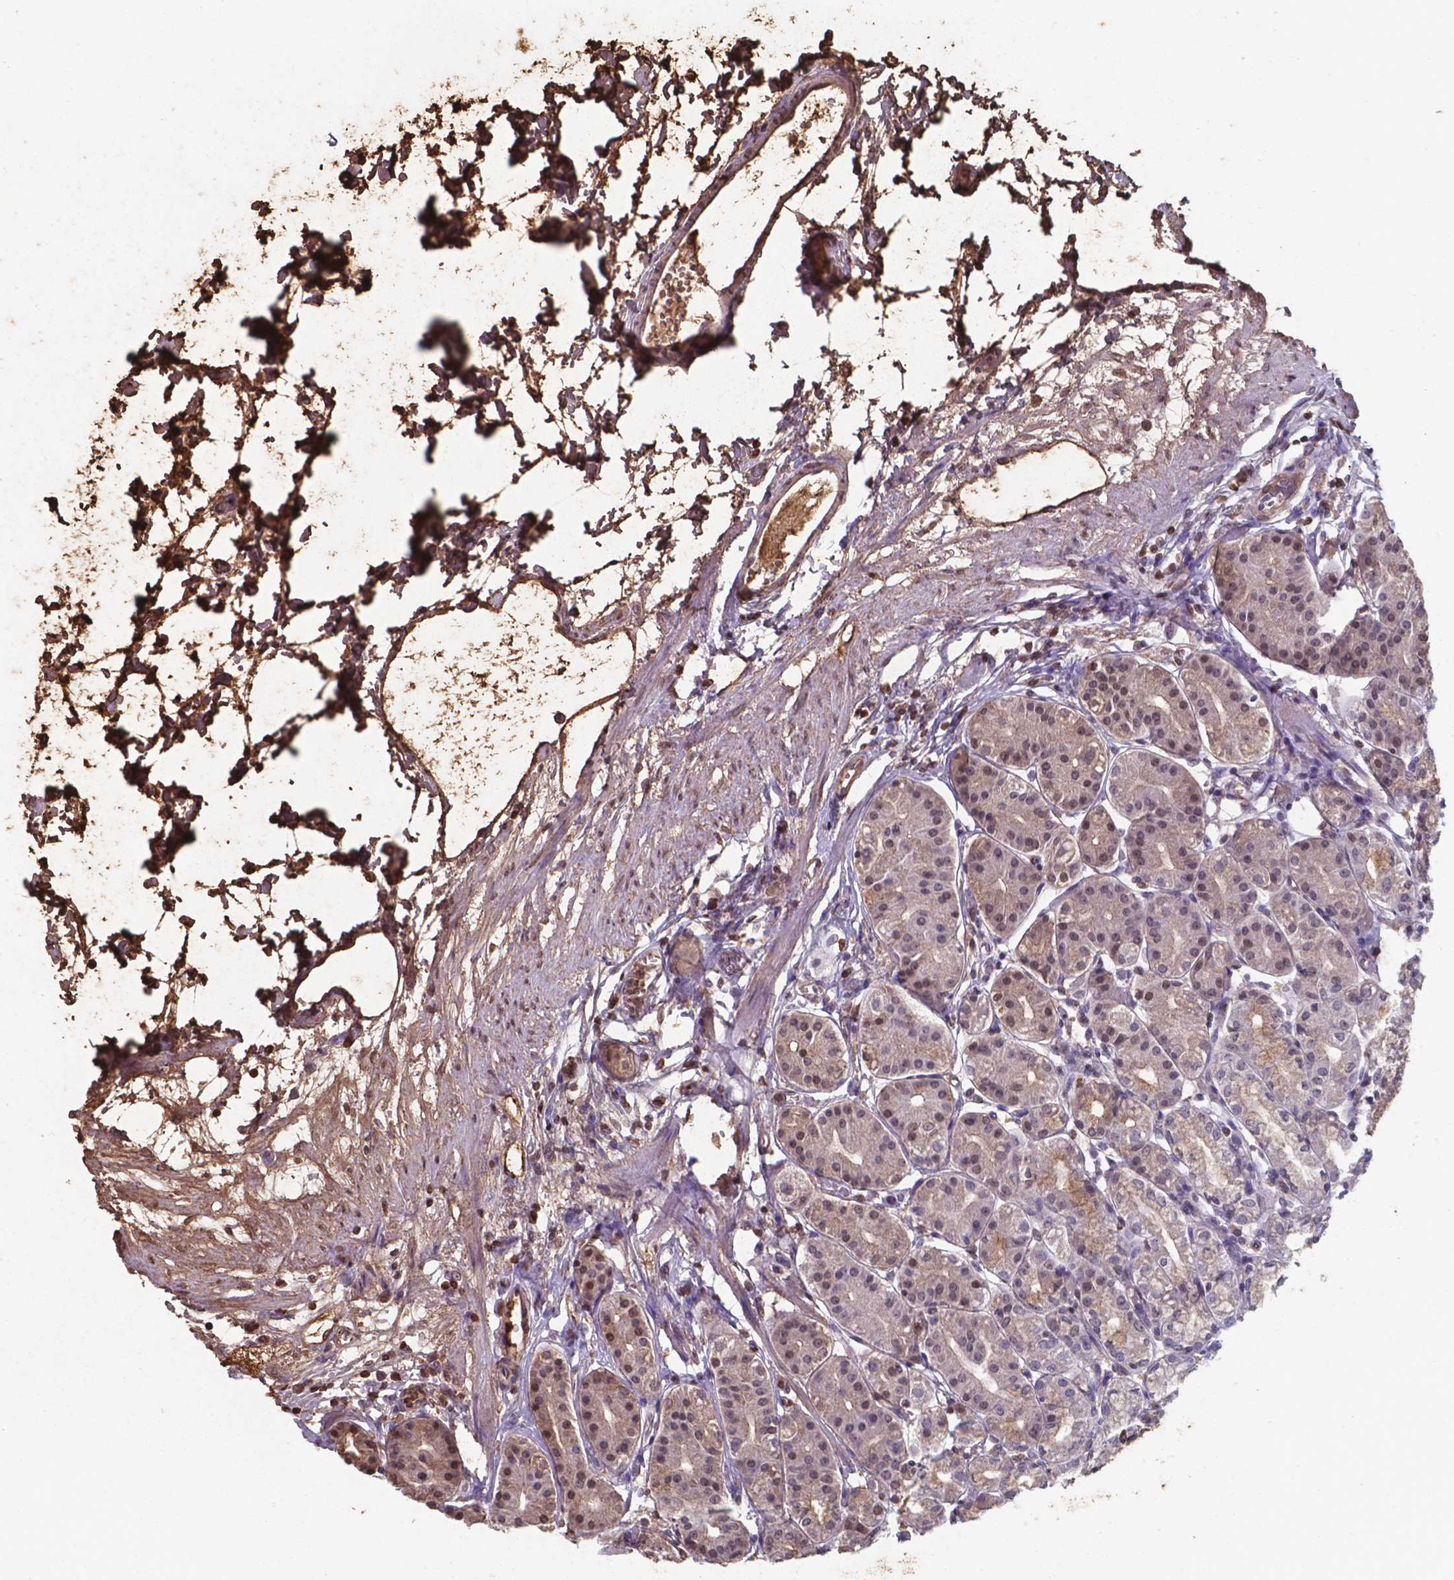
{"staining": {"intensity": "moderate", "quantity": "25%-75%", "location": "cytoplasmic/membranous,nuclear"}, "tissue": "stomach", "cell_type": "Glandular cells", "image_type": "normal", "snomed": [{"axis": "morphology", "description": "Normal tissue, NOS"}, {"axis": "topography", "description": "Skeletal muscle"}, {"axis": "topography", "description": "Stomach"}], "caption": "Immunohistochemical staining of normal stomach demonstrates 25%-75% levels of moderate cytoplasmic/membranous,nuclear protein positivity in about 25%-75% of glandular cells. (DAB = brown stain, brightfield microscopy at high magnification).", "gene": "SERPINA1", "patient": {"sex": "female", "age": 57}}